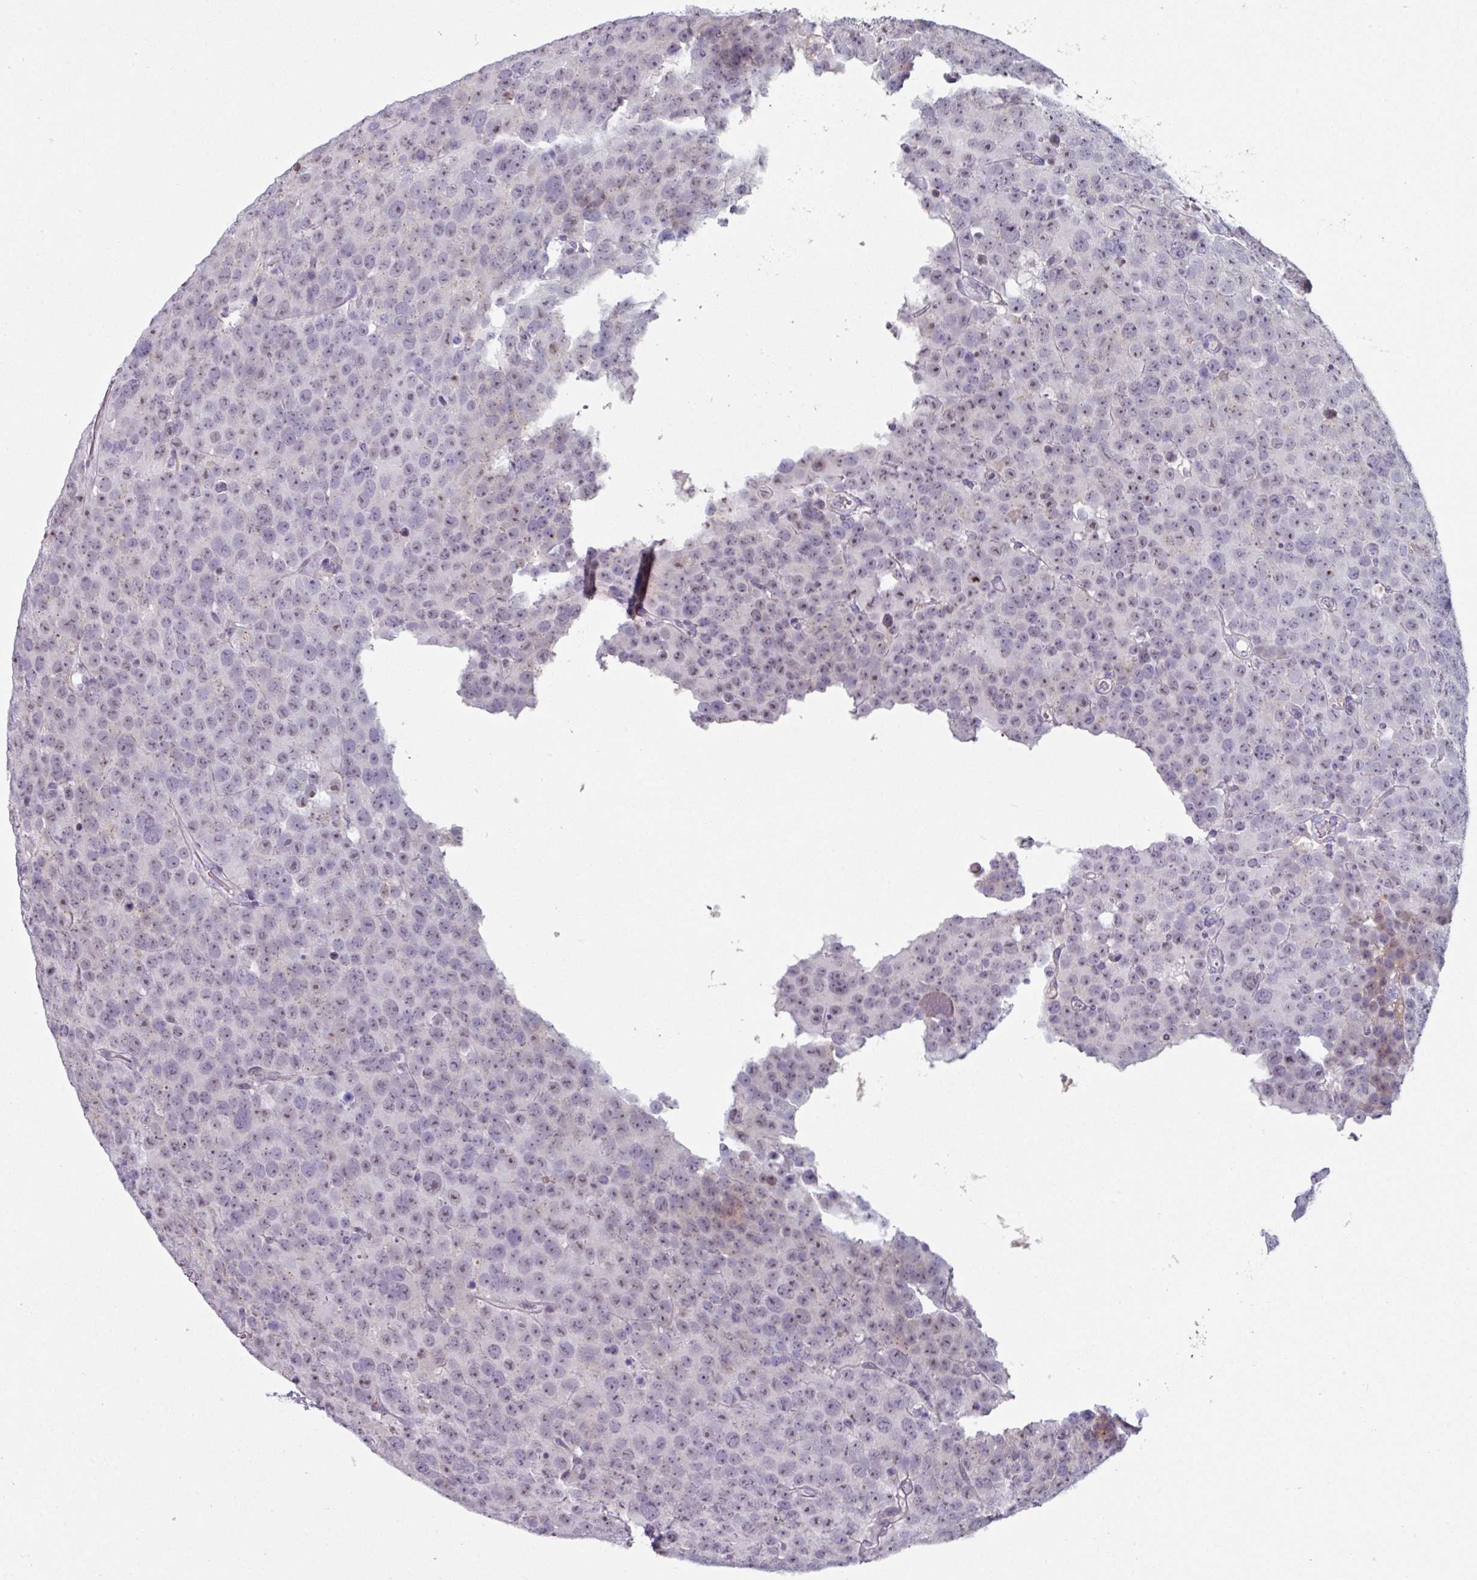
{"staining": {"intensity": "moderate", "quantity": "<25%", "location": "cytoplasmic/membranous,nuclear"}, "tissue": "testis cancer", "cell_type": "Tumor cells", "image_type": "cancer", "snomed": [{"axis": "morphology", "description": "Seminoma, NOS"}, {"axis": "topography", "description": "Testis"}], "caption": "A low amount of moderate cytoplasmic/membranous and nuclear expression is present in approximately <25% of tumor cells in testis cancer tissue.", "gene": "BMS1", "patient": {"sex": "male", "age": 71}}